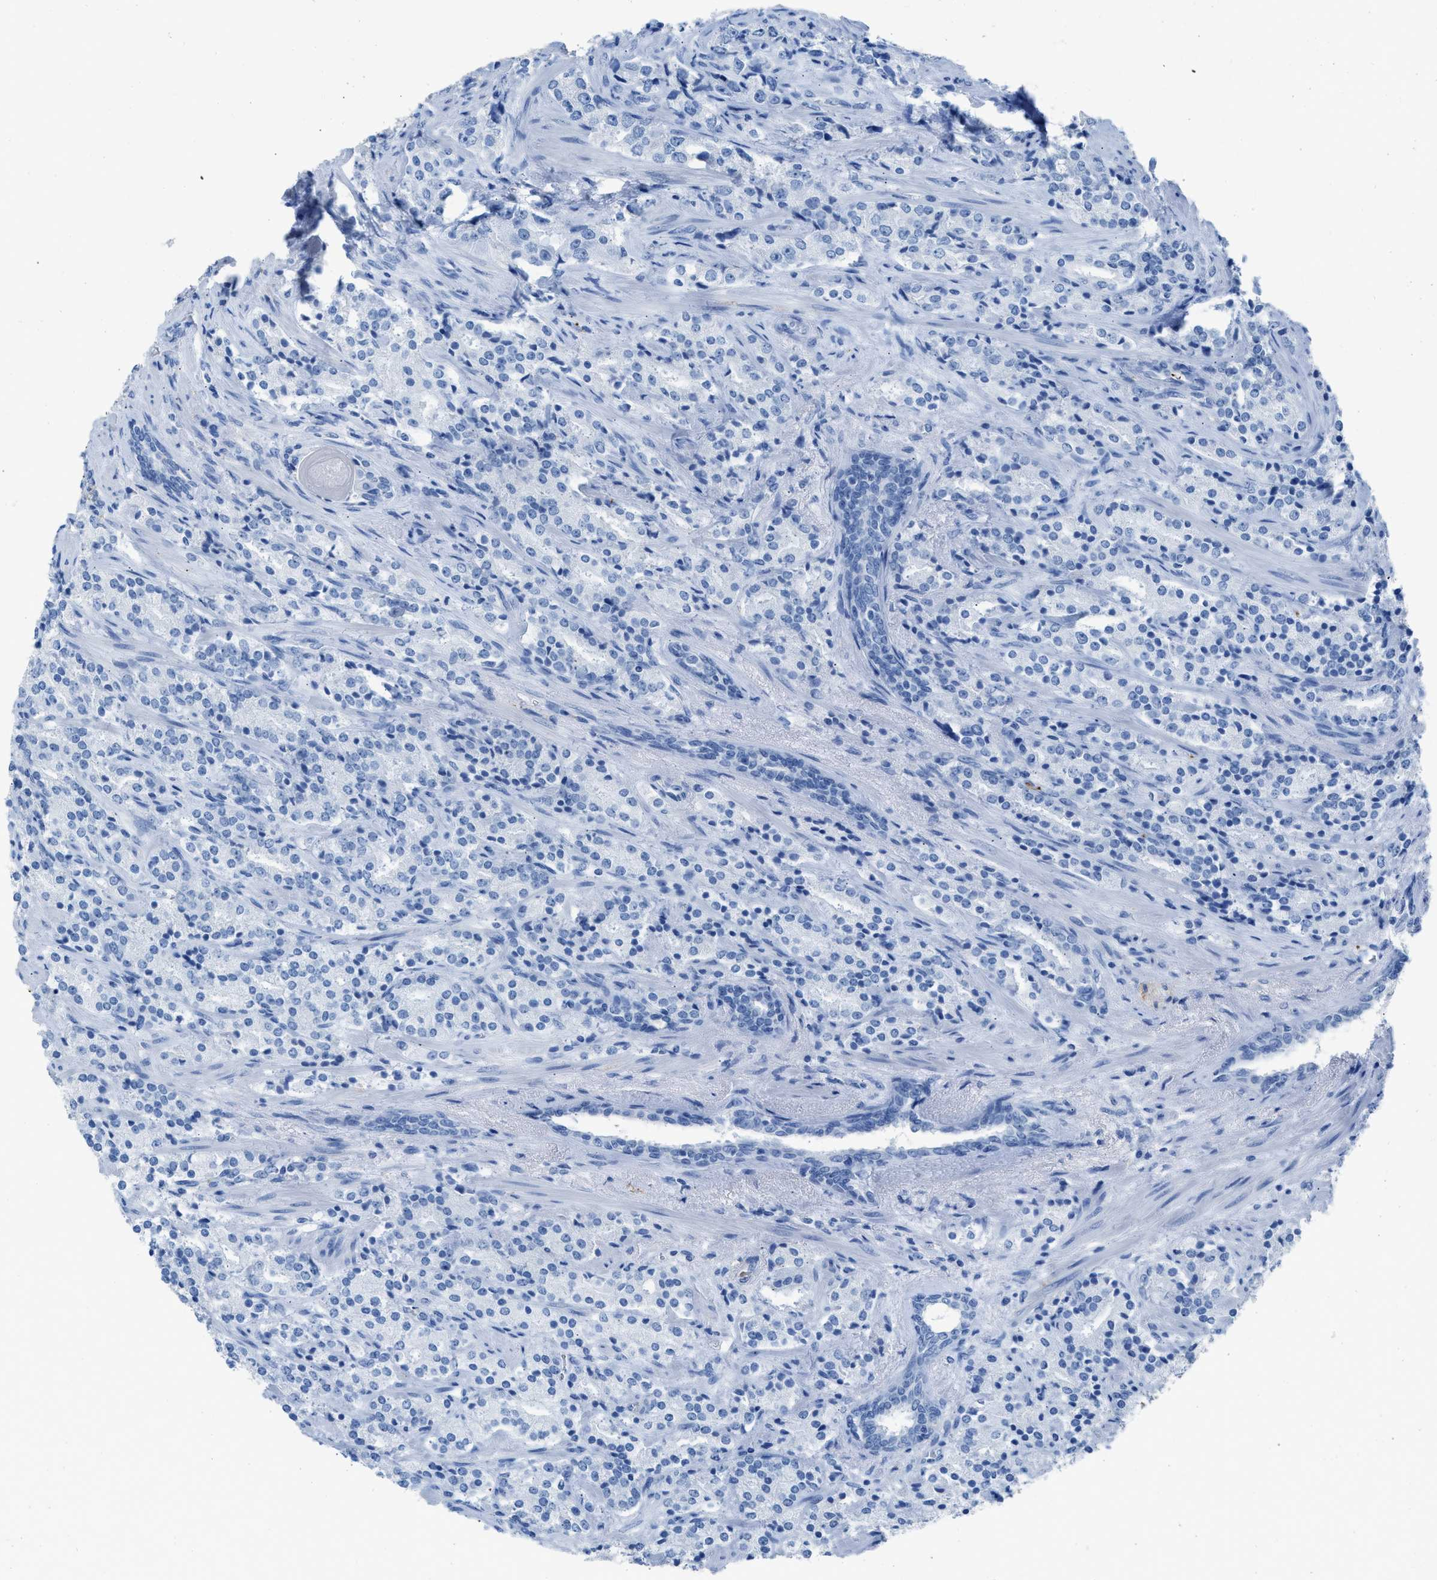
{"staining": {"intensity": "negative", "quantity": "none", "location": "none"}, "tissue": "prostate cancer", "cell_type": "Tumor cells", "image_type": "cancer", "snomed": [{"axis": "morphology", "description": "Adenocarcinoma, High grade"}, {"axis": "topography", "description": "Prostate"}], "caption": "The histopathology image shows no significant expression in tumor cells of prostate cancer (adenocarcinoma (high-grade)).", "gene": "FAIM2", "patient": {"sex": "male", "age": 71}}